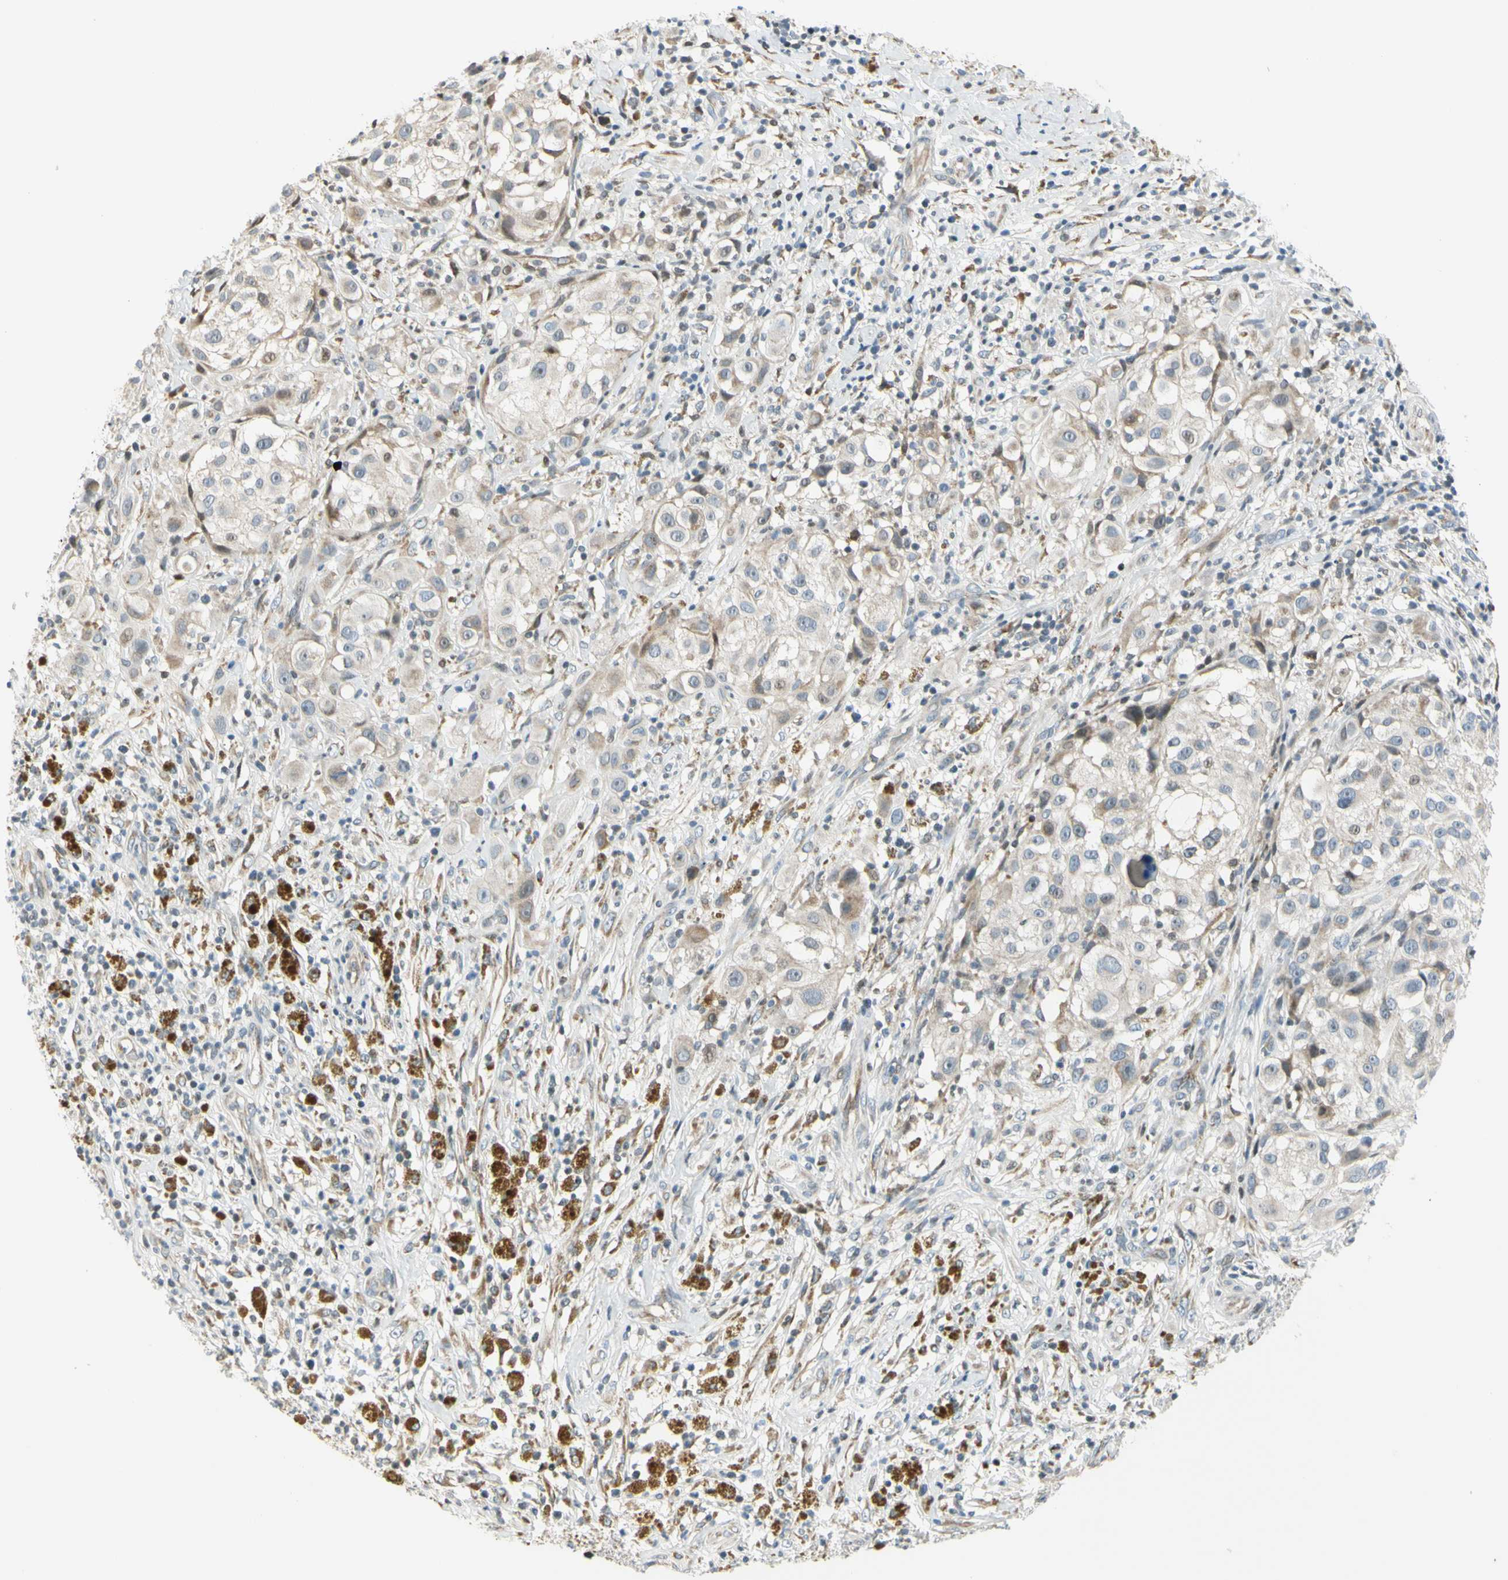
{"staining": {"intensity": "weak", "quantity": "25%-75%", "location": "cytoplasmic/membranous"}, "tissue": "melanoma", "cell_type": "Tumor cells", "image_type": "cancer", "snomed": [{"axis": "morphology", "description": "Necrosis, NOS"}, {"axis": "morphology", "description": "Malignant melanoma, NOS"}, {"axis": "topography", "description": "Skin"}], "caption": "Immunohistochemical staining of malignant melanoma demonstrates low levels of weak cytoplasmic/membranous protein staining in about 25%-75% of tumor cells.", "gene": "NPDC1", "patient": {"sex": "female", "age": 87}}